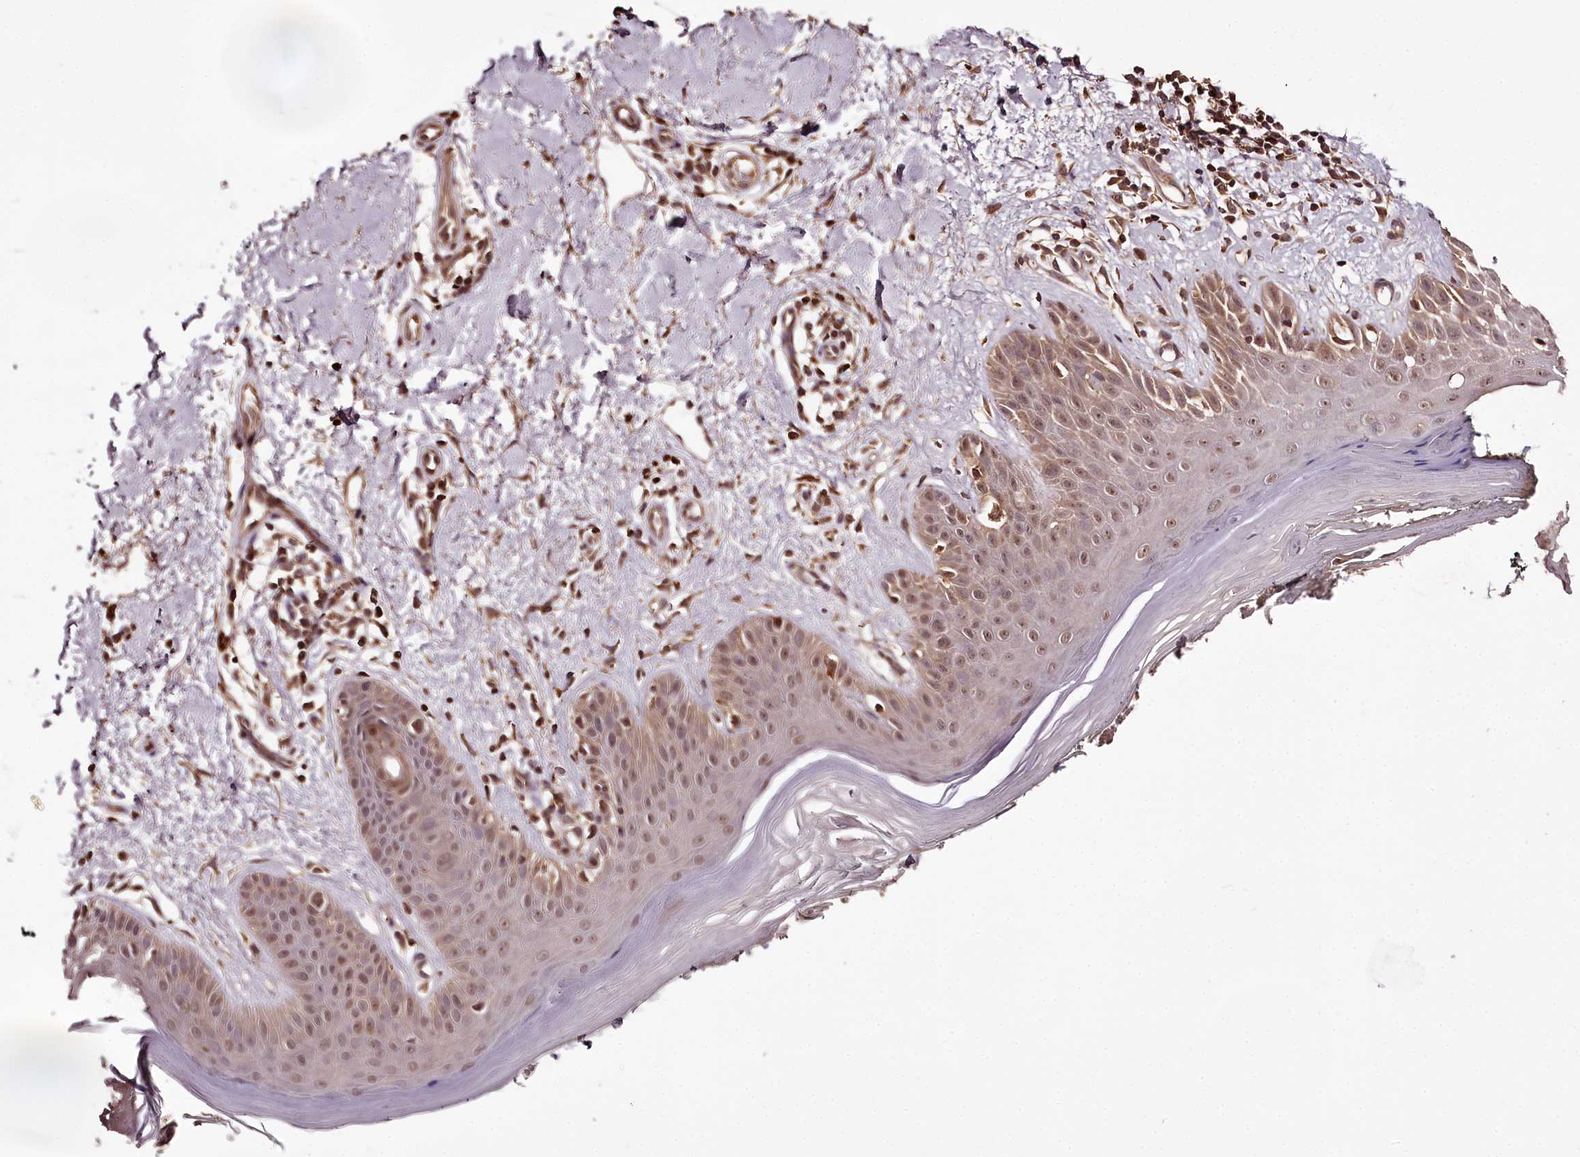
{"staining": {"intensity": "moderate", "quantity": ">75%", "location": "cytoplasmic/membranous,nuclear"}, "tissue": "skin", "cell_type": "Fibroblasts", "image_type": "normal", "snomed": [{"axis": "morphology", "description": "Normal tissue, NOS"}, {"axis": "topography", "description": "Skin"}], "caption": "Skin stained with a brown dye shows moderate cytoplasmic/membranous,nuclear positive staining in about >75% of fibroblasts.", "gene": "TTC12", "patient": {"sex": "female", "age": 64}}